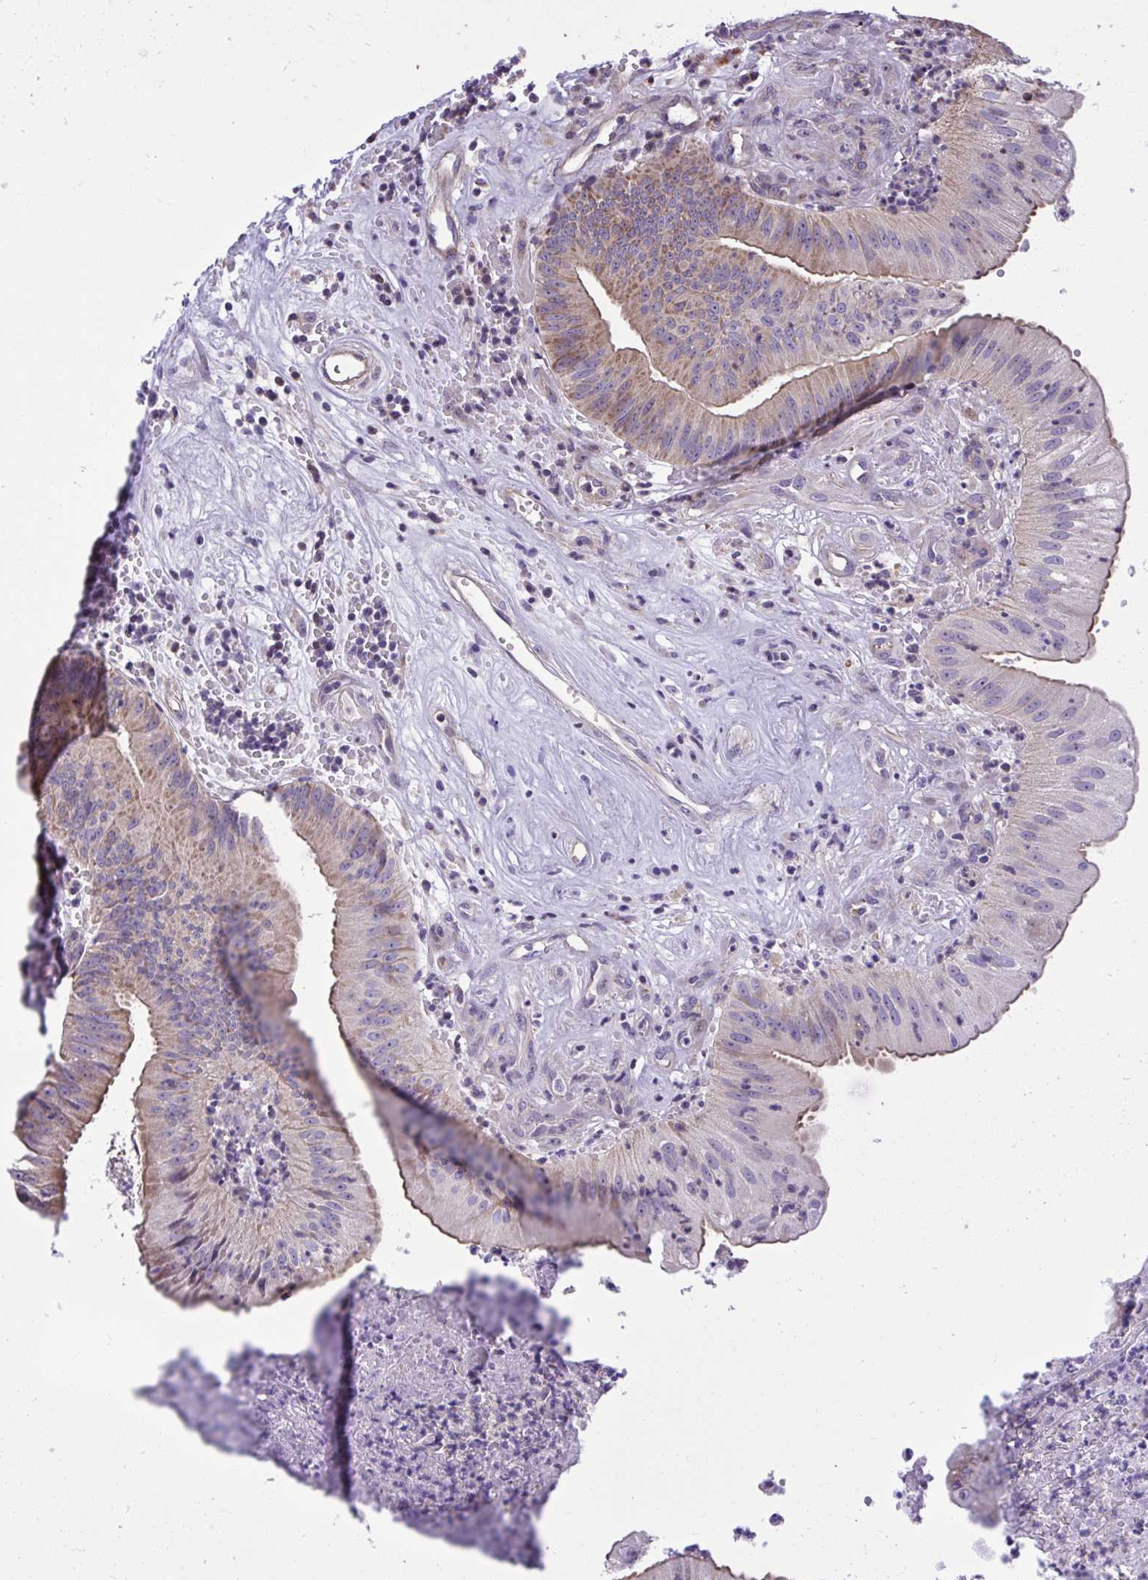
{"staining": {"intensity": "moderate", "quantity": "<25%", "location": "cytoplasmic/membranous"}, "tissue": "head and neck cancer", "cell_type": "Tumor cells", "image_type": "cancer", "snomed": [{"axis": "morphology", "description": "Adenocarcinoma, NOS"}, {"axis": "topography", "description": "Head-Neck"}], "caption": "High-power microscopy captured an IHC histopathology image of head and neck cancer (adenocarcinoma), revealing moderate cytoplasmic/membranous expression in approximately <25% of tumor cells.", "gene": "GRK4", "patient": {"sex": "male", "age": 44}}